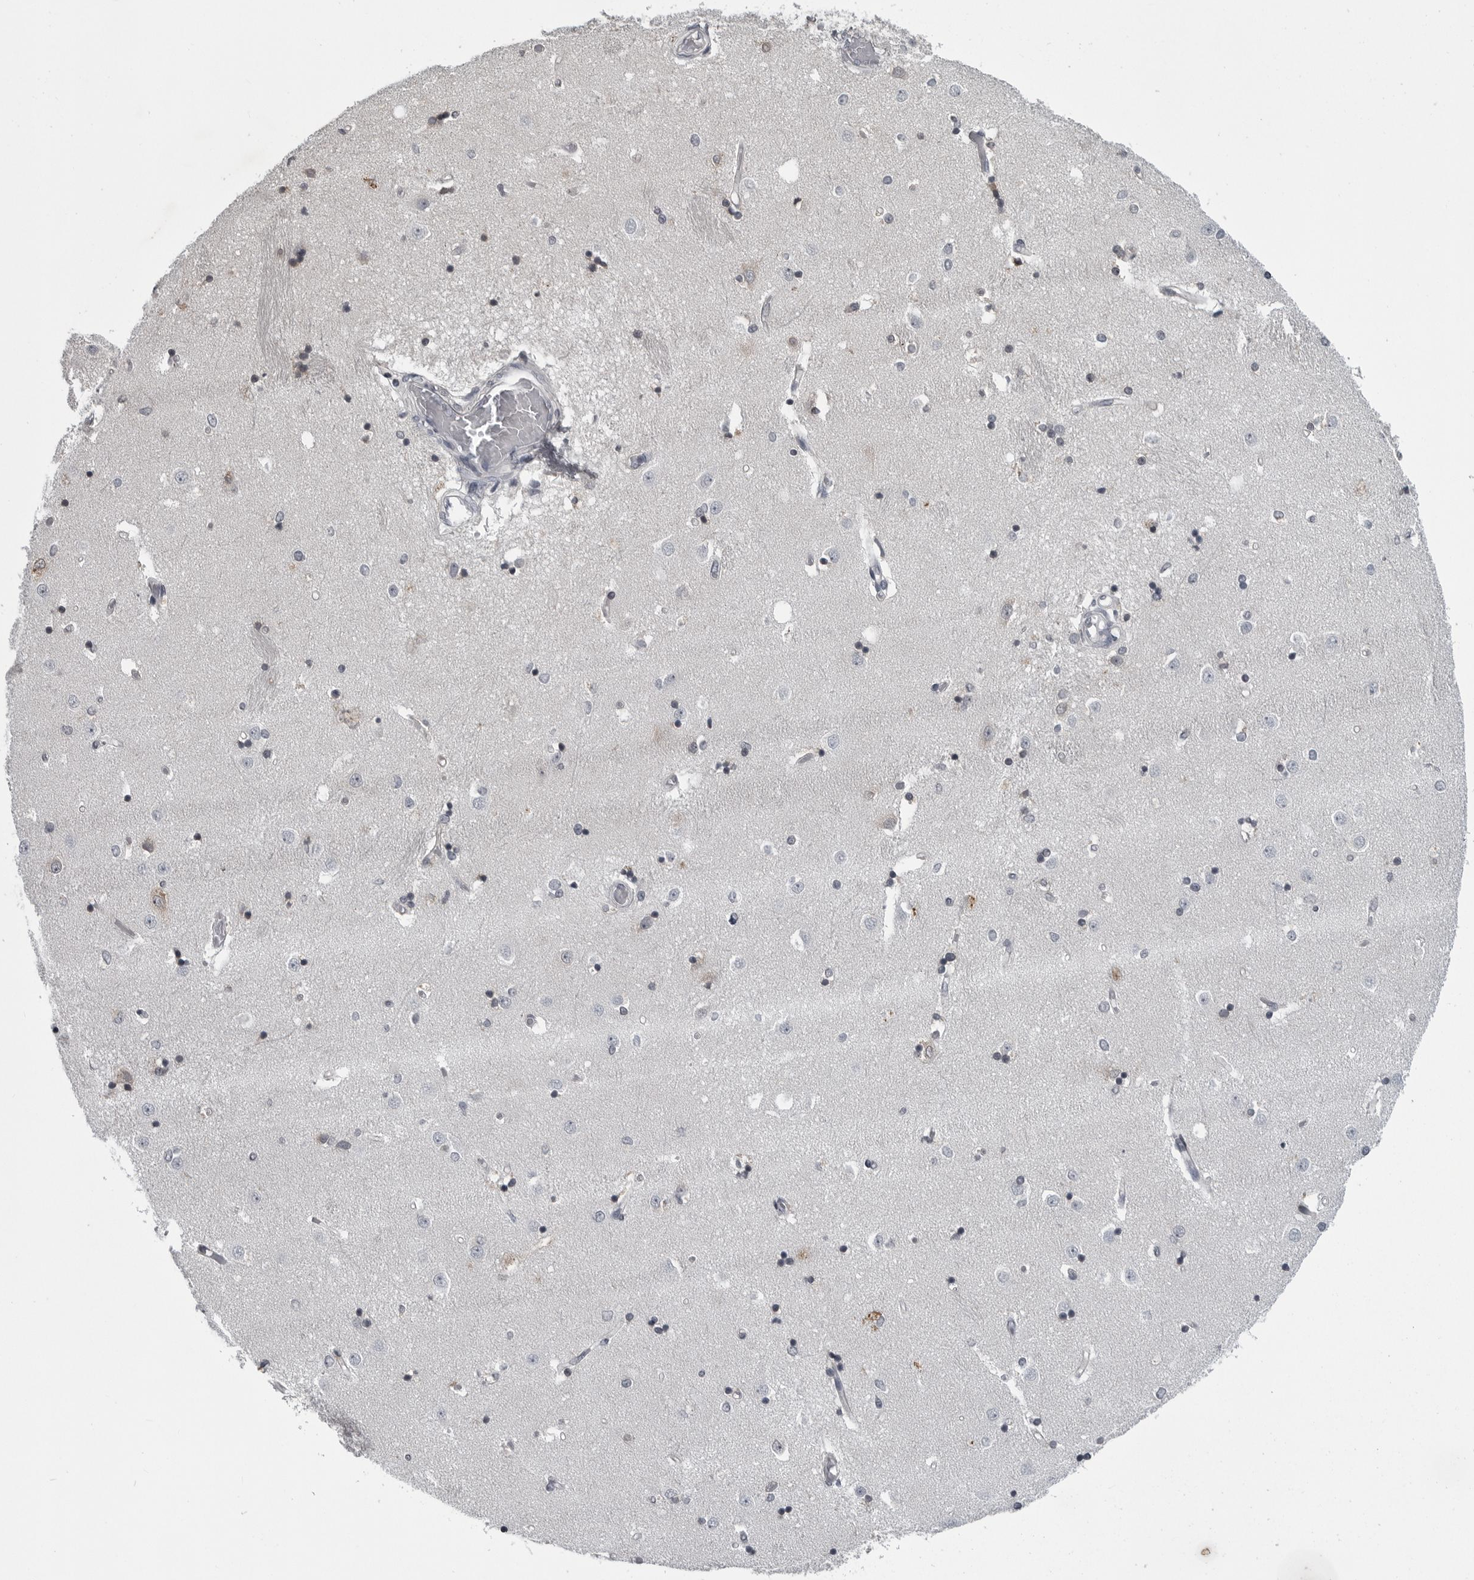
{"staining": {"intensity": "weak", "quantity": "<25%", "location": "nuclear"}, "tissue": "caudate", "cell_type": "Glial cells", "image_type": "normal", "snomed": [{"axis": "morphology", "description": "Normal tissue, NOS"}, {"axis": "topography", "description": "Lateral ventricle wall"}], "caption": "Immunohistochemistry micrograph of benign caudate: caudate stained with DAB (3,3'-diaminobenzidine) exhibits no significant protein positivity in glial cells.", "gene": "LYSMD1", "patient": {"sex": "male", "age": 45}}